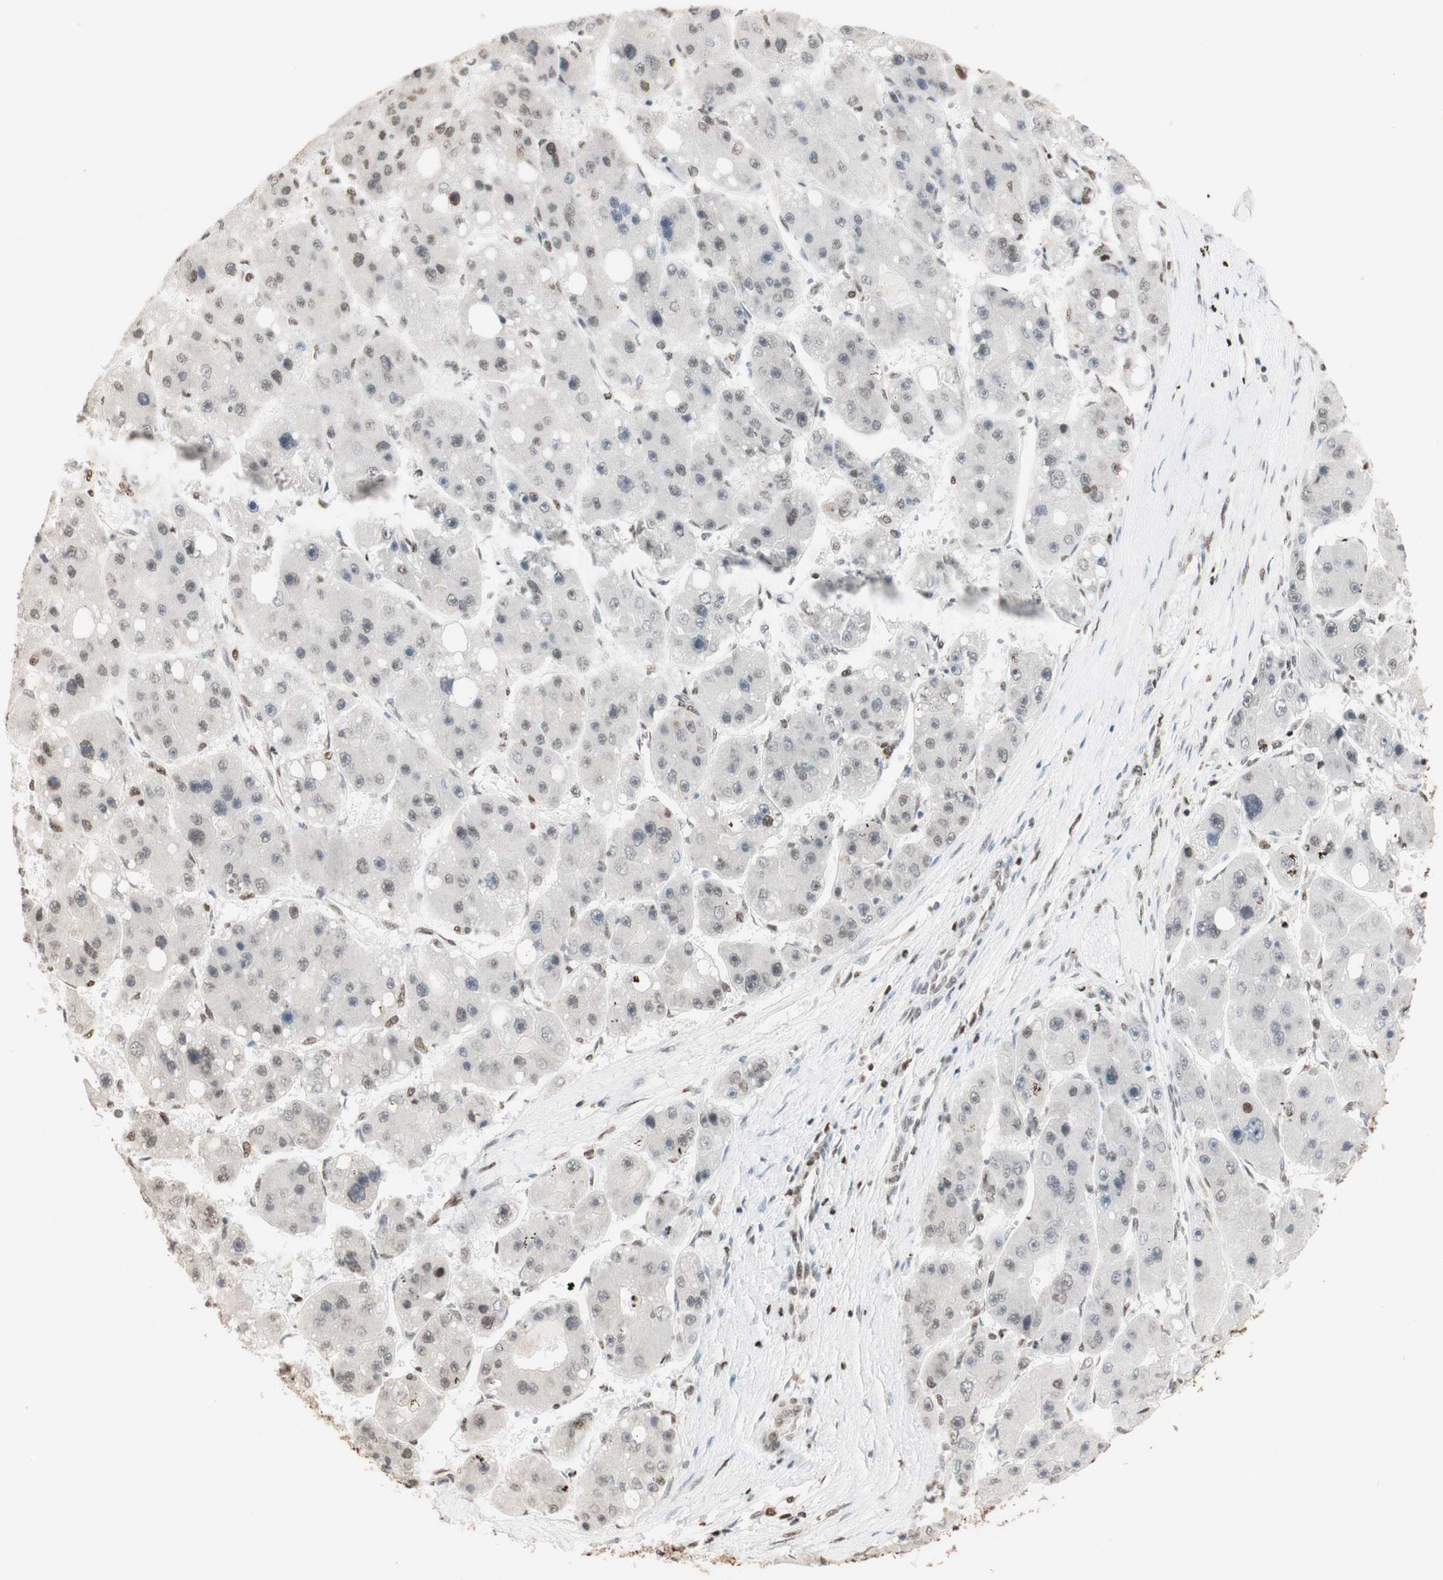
{"staining": {"intensity": "negative", "quantity": "none", "location": "none"}, "tissue": "liver cancer", "cell_type": "Tumor cells", "image_type": "cancer", "snomed": [{"axis": "morphology", "description": "Carcinoma, Hepatocellular, NOS"}, {"axis": "topography", "description": "Liver"}], "caption": "Immunohistochemistry (IHC) of human liver cancer reveals no staining in tumor cells.", "gene": "HNRNPA2B1", "patient": {"sex": "female", "age": 61}}